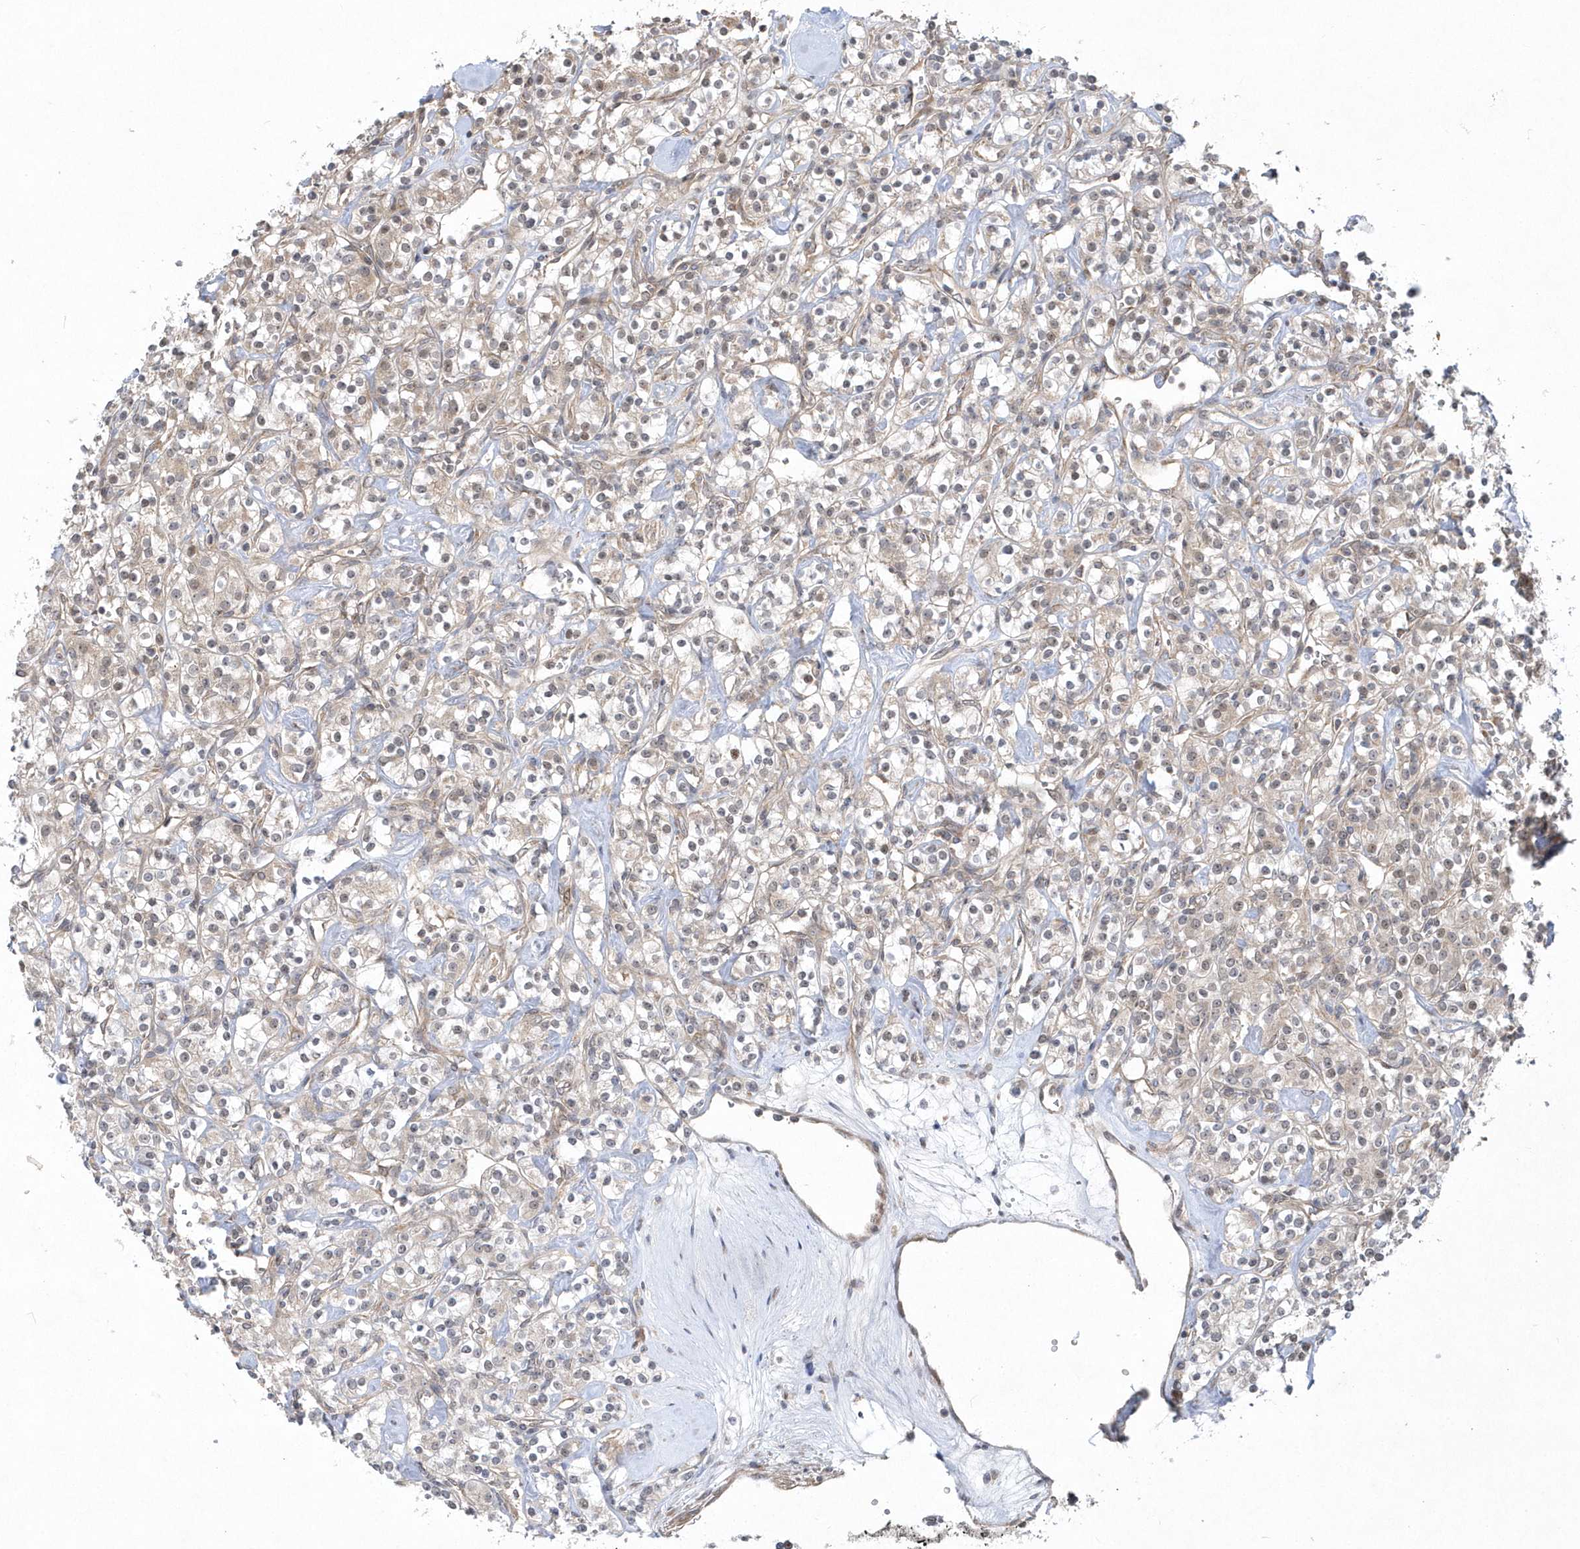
{"staining": {"intensity": "weak", "quantity": "25%-75%", "location": "cytoplasmic/membranous"}, "tissue": "renal cancer", "cell_type": "Tumor cells", "image_type": "cancer", "snomed": [{"axis": "morphology", "description": "Adenocarcinoma, NOS"}, {"axis": "topography", "description": "Kidney"}], "caption": "Renal cancer stained with DAB (3,3'-diaminobenzidine) IHC demonstrates low levels of weak cytoplasmic/membranous staining in about 25%-75% of tumor cells.", "gene": "MXI1", "patient": {"sex": "male", "age": 77}}